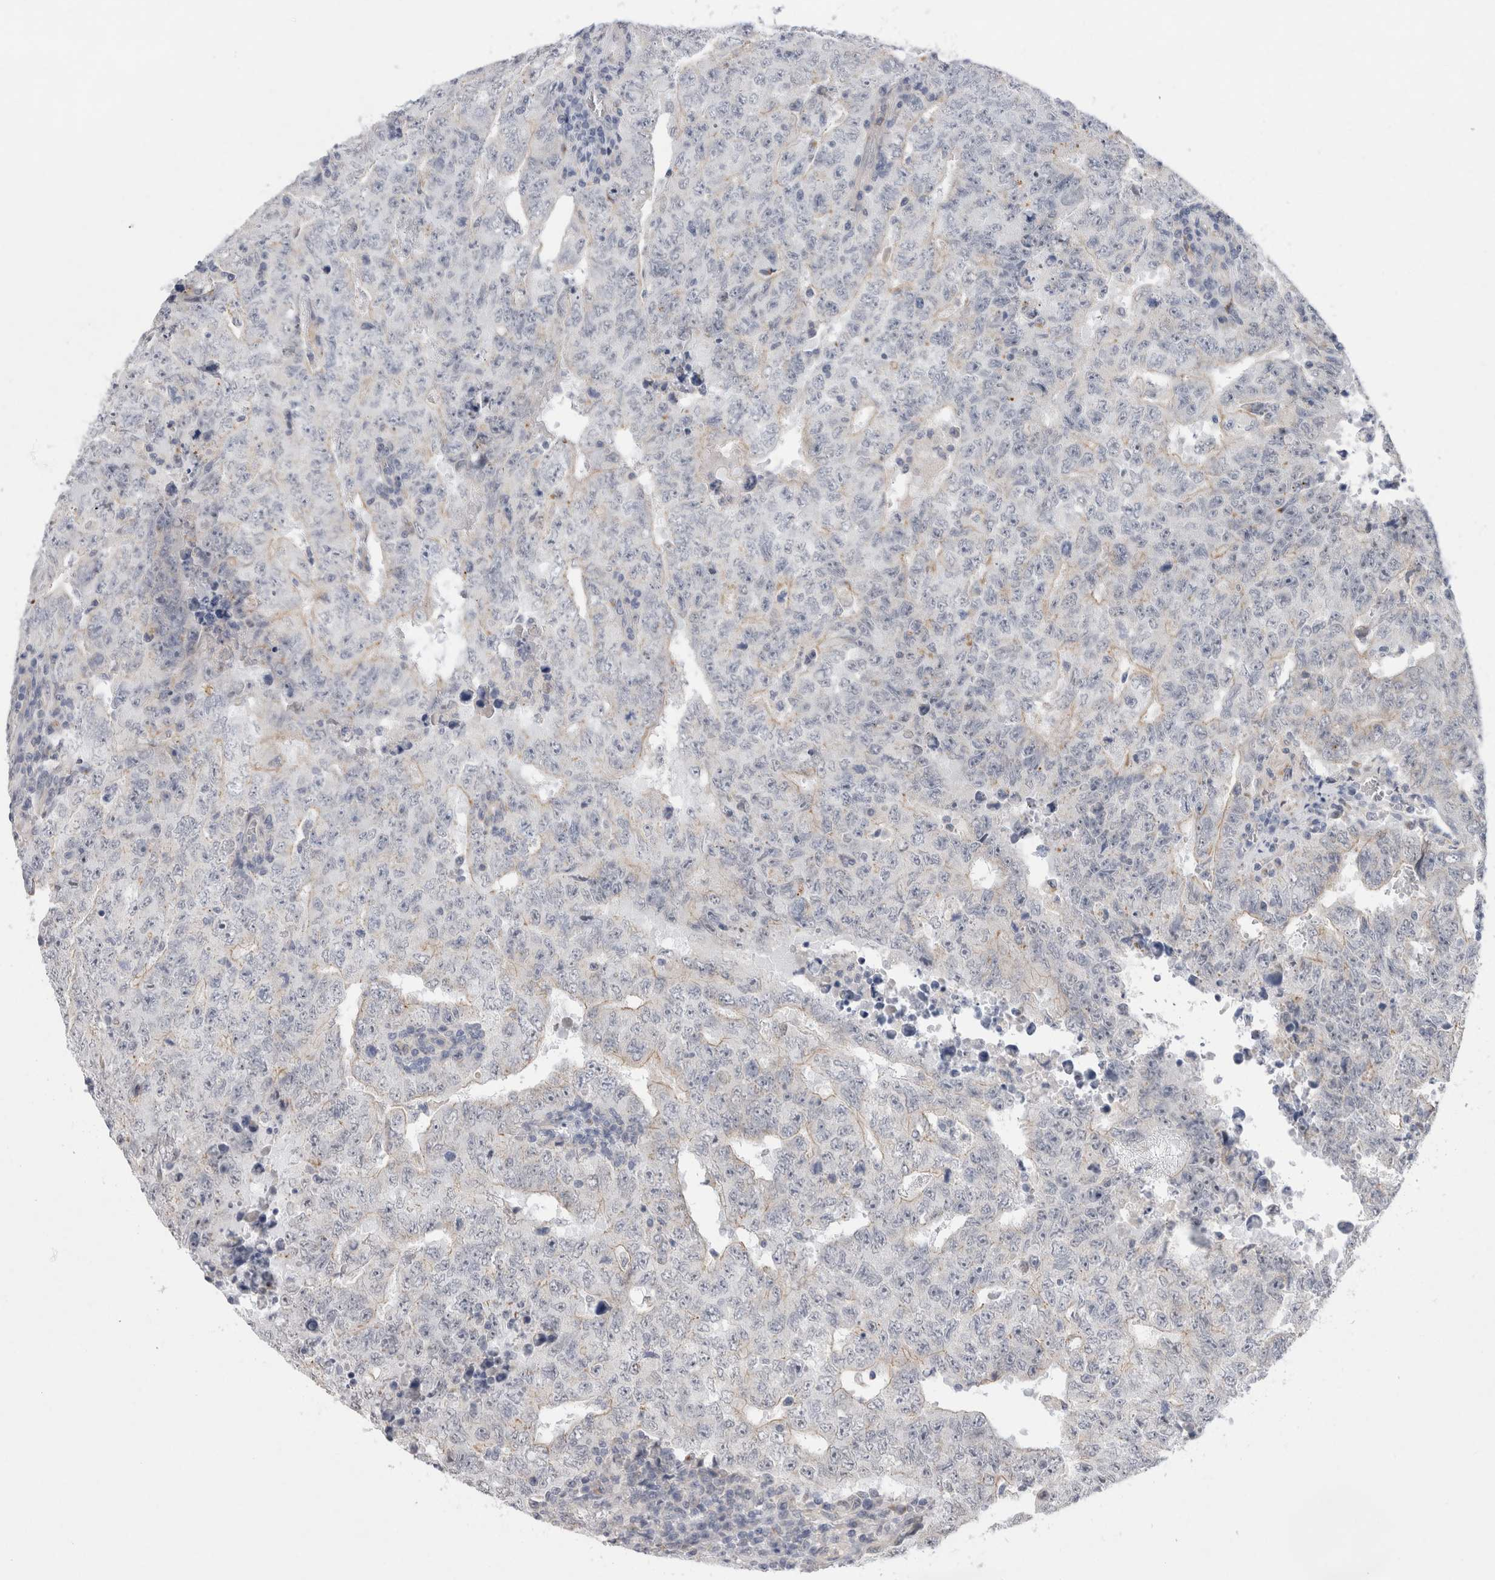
{"staining": {"intensity": "negative", "quantity": "none", "location": "none"}, "tissue": "testis cancer", "cell_type": "Tumor cells", "image_type": "cancer", "snomed": [{"axis": "morphology", "description": "Carcinoma, Embryonal, NOS"}, {"axis": "topography", "description": "Testis"}], "caption": "Immunohistochemistry (IHC) photomicrograph of neoplastic tissue: testis cancer (embryonal carcinoma) stained with DAB (3,3'-diaminobenzidine) shows no significant protein positivity in tumor cells.", "gene": "GAA", "patient": {"sex": "male", "age": 26}}